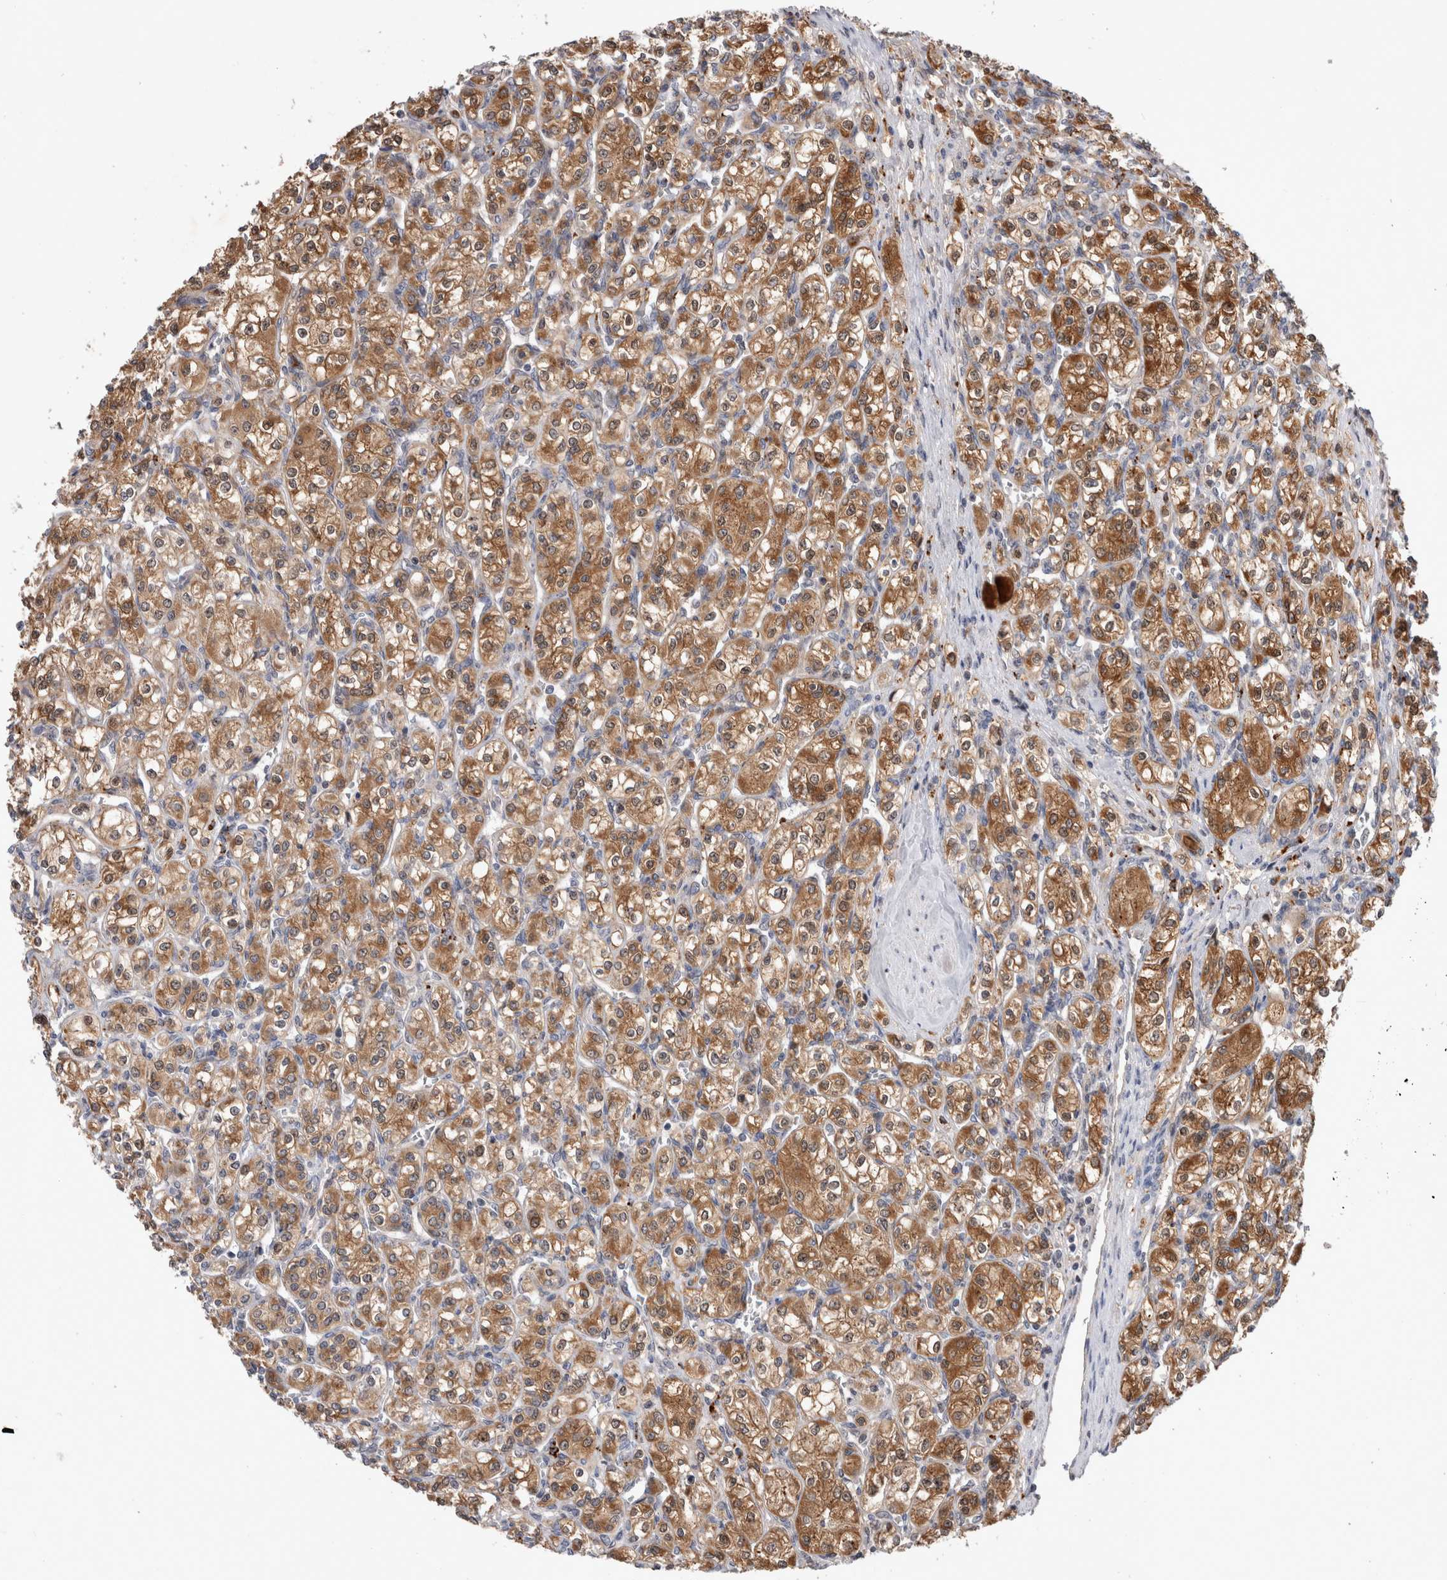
{"staining": {"intensity": "moderate", "quantity": ">75%", "location": "cytoplasmic/membranous"}, "tissue": "renal cancer", "cell_type": "Tumor cells", "image_type": "cancer", "snomed": [{"axis": "morphology", "description": "Adenocarcinoma, NOS"}, {"axis": "topography", "description": "Kidney"}], "caption": "There is medium levels of moderate cytoplasmic/membranous positivity in tumor cells of renal cancer, as demonstrated by immunohistochemical staining (brown color).", "gene": "MRPL37", "patient": {"sex": "male", "age": 77}}